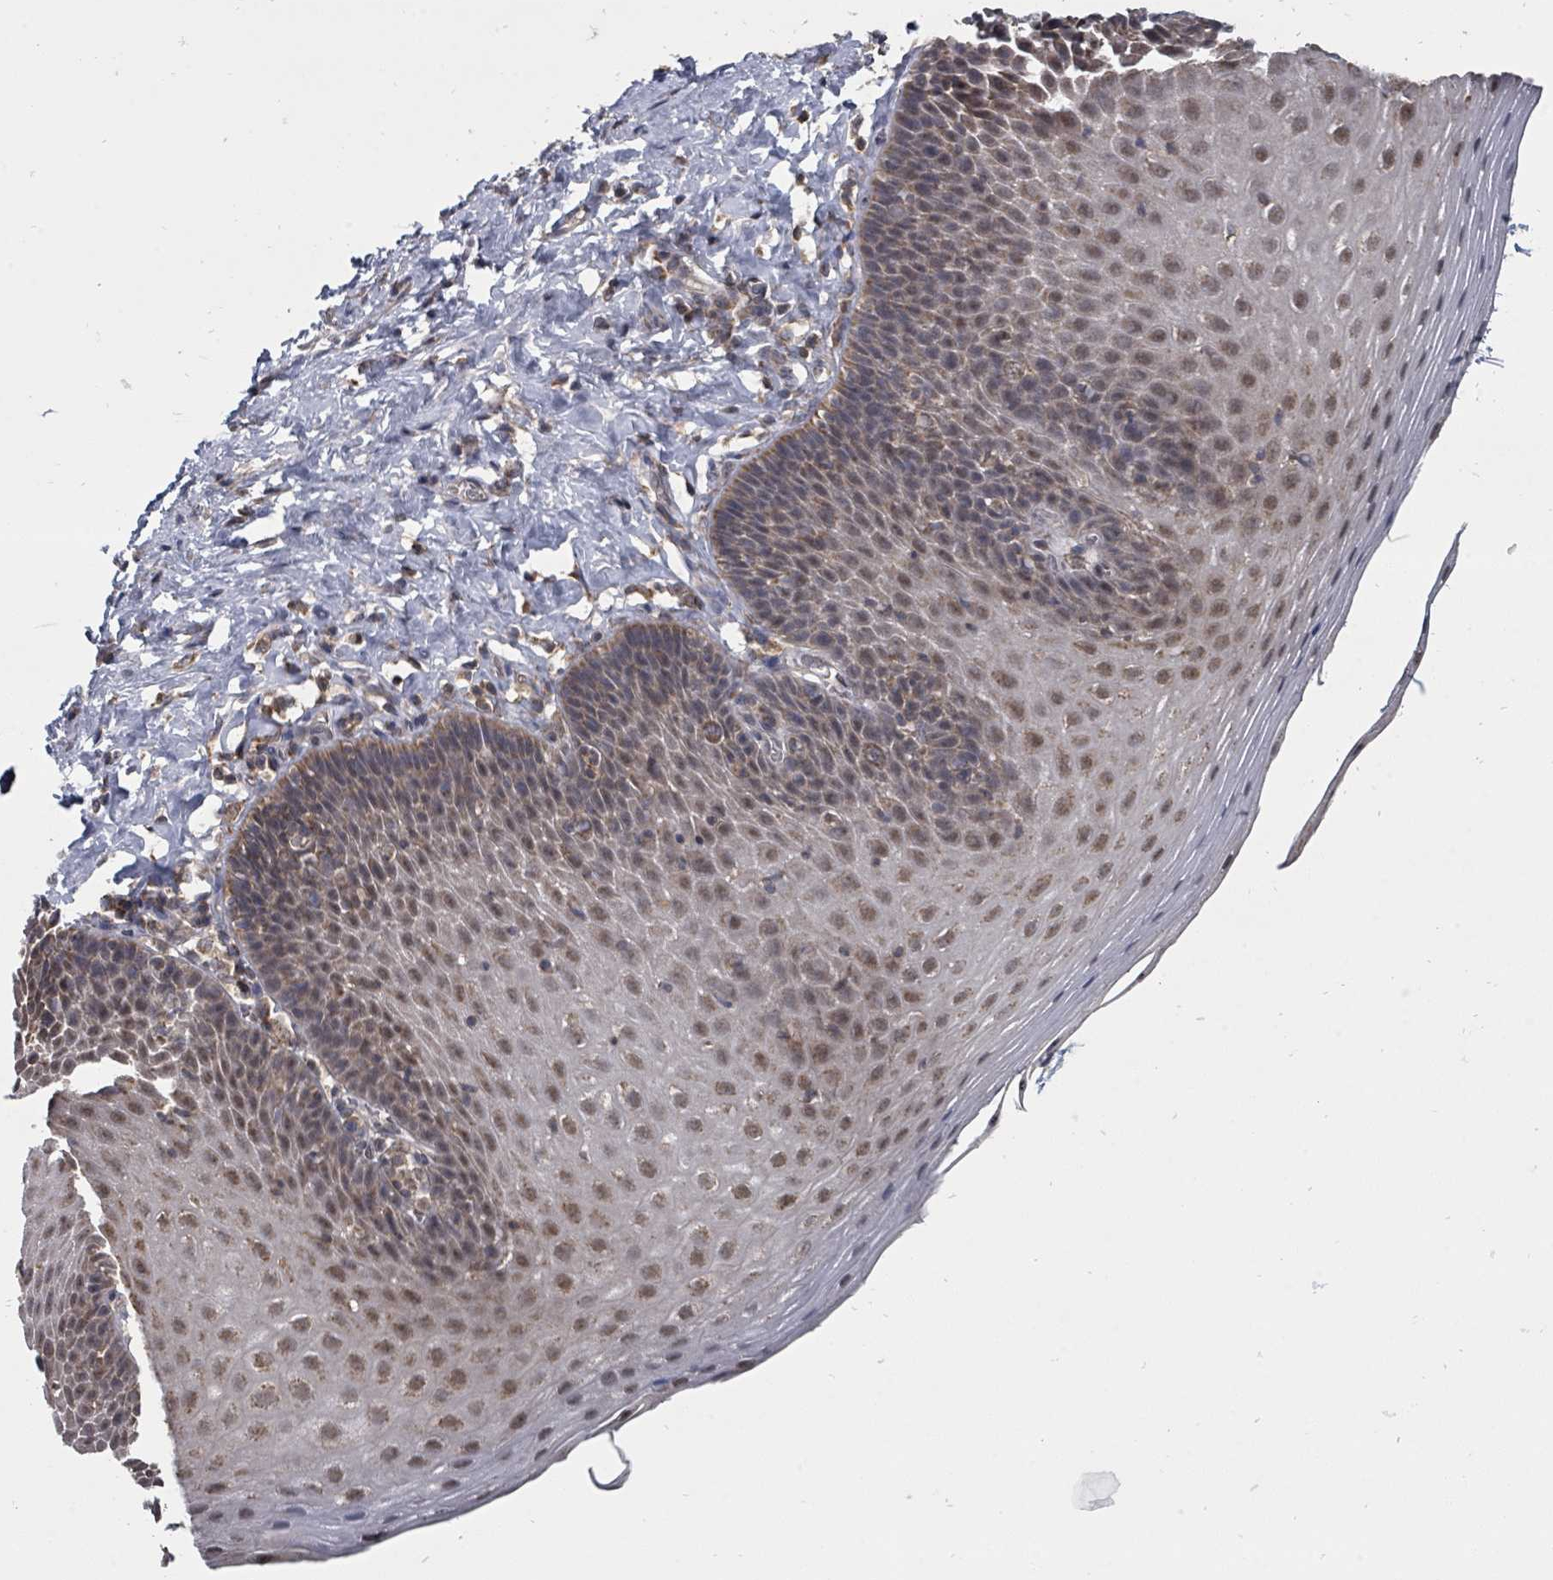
{"staining": {"intensity": "moderate", "quantity": "25%-75%", "location": "cytoplasmic/membranous,nuclear"}, "tissue": "esophagus", "cell_type": "Squamous epithelial cells", "image_type": "normal", "snomed": [{"axis": "morphology", "description": "Normal tissue, NOS"}, {"axis": "topography", "description": "Esophagus"}], "caption": "A histopathology image showing moderate cytoplasmic/membranous,nuclear positivity in approximately 25%-75% of squamous epithelial cells in normal esophagus, as visualized by brown immunohistochemical staining.", "gene": "MAGOHB", "patient": {"sex": "female", "age": 61}}